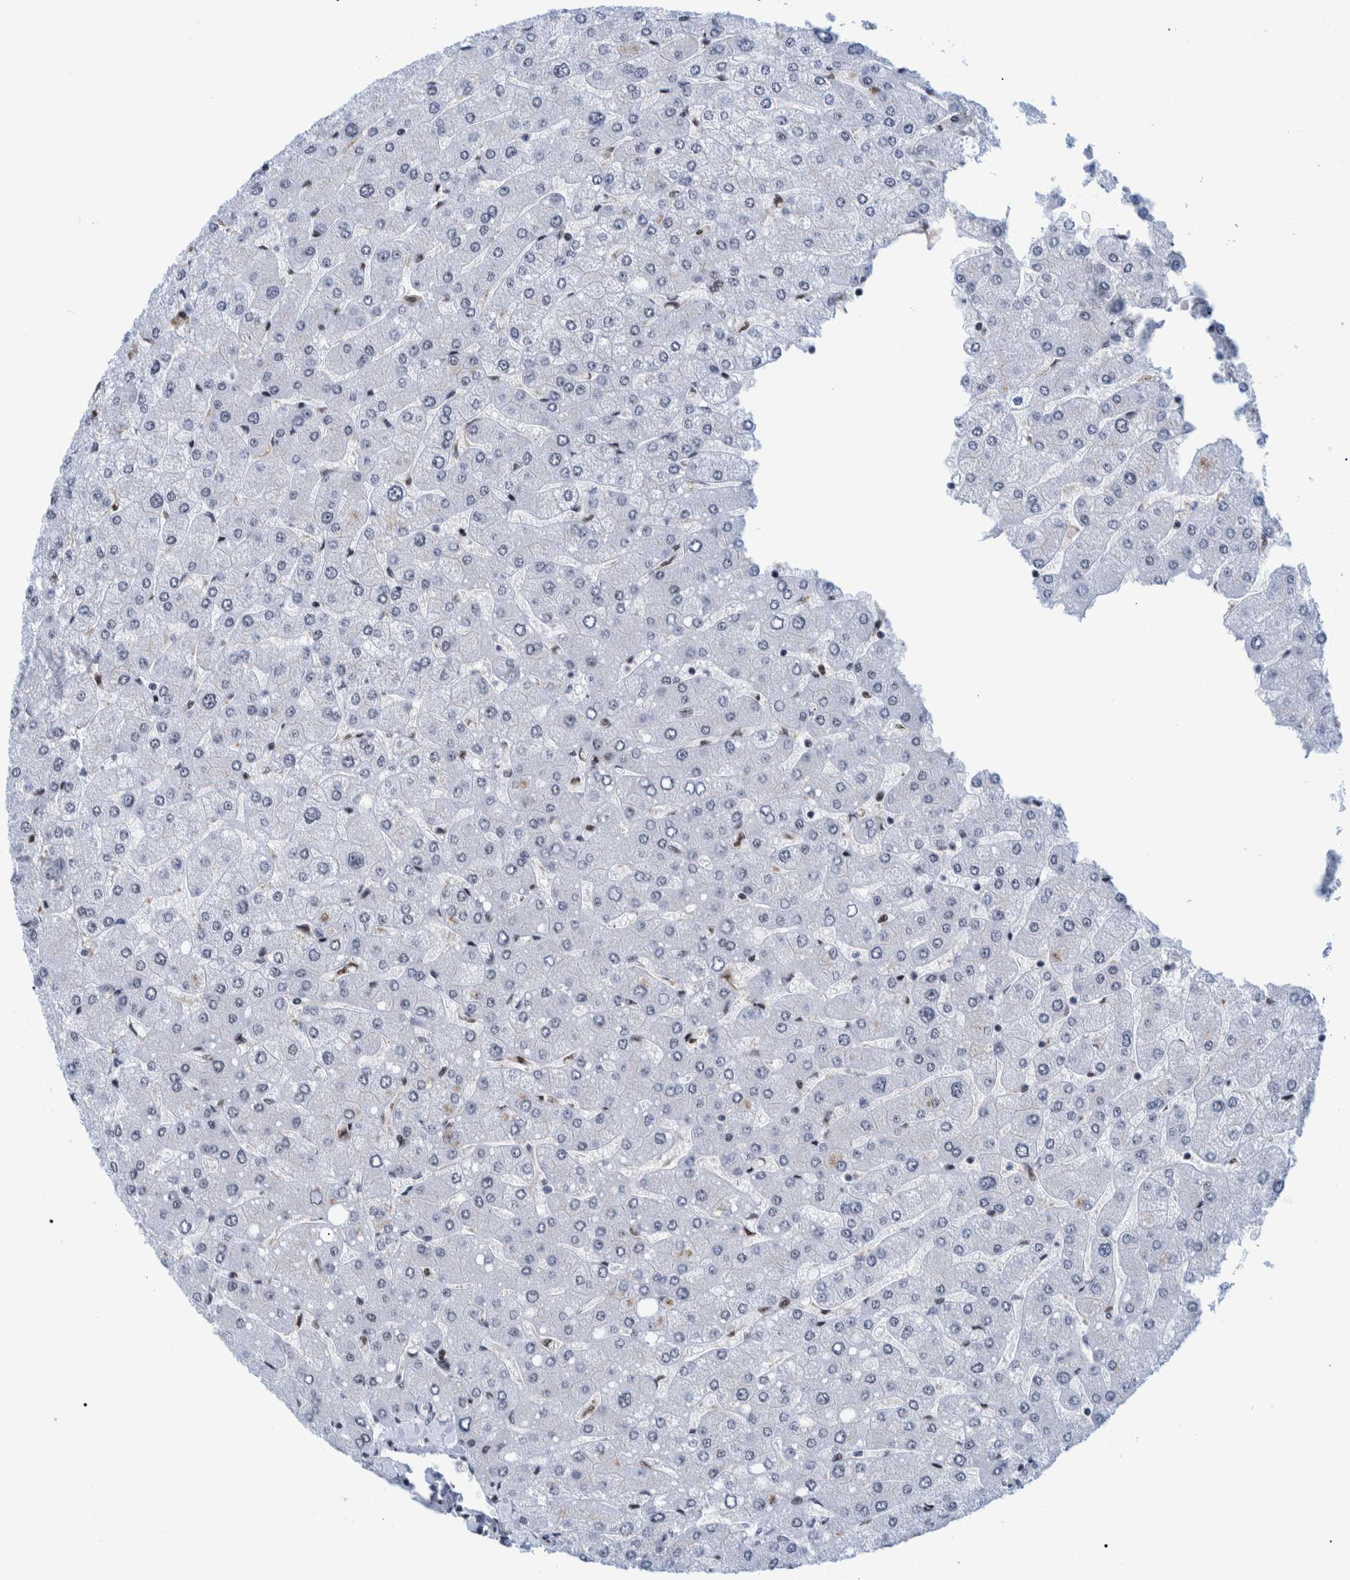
{"staining": {"intensity": "weak", "quantity": "25%-75%", "location": "nuclear"}, "tissue": "liver", "cell_type": "Hepatocytes", "image_type": "normal", "snomed": [{"axis": "morphology", "description": "Normal tissue, NOS"}, {"axis": "topography", "description": "Liver"}], "caption": "This is an image of immunohistochemistry staining of benign liver, which shows weak positivity in the nuclear of hepatocytes.", "gene": "EFTUD2", "patient": {"sex": "male", "age": 55}}